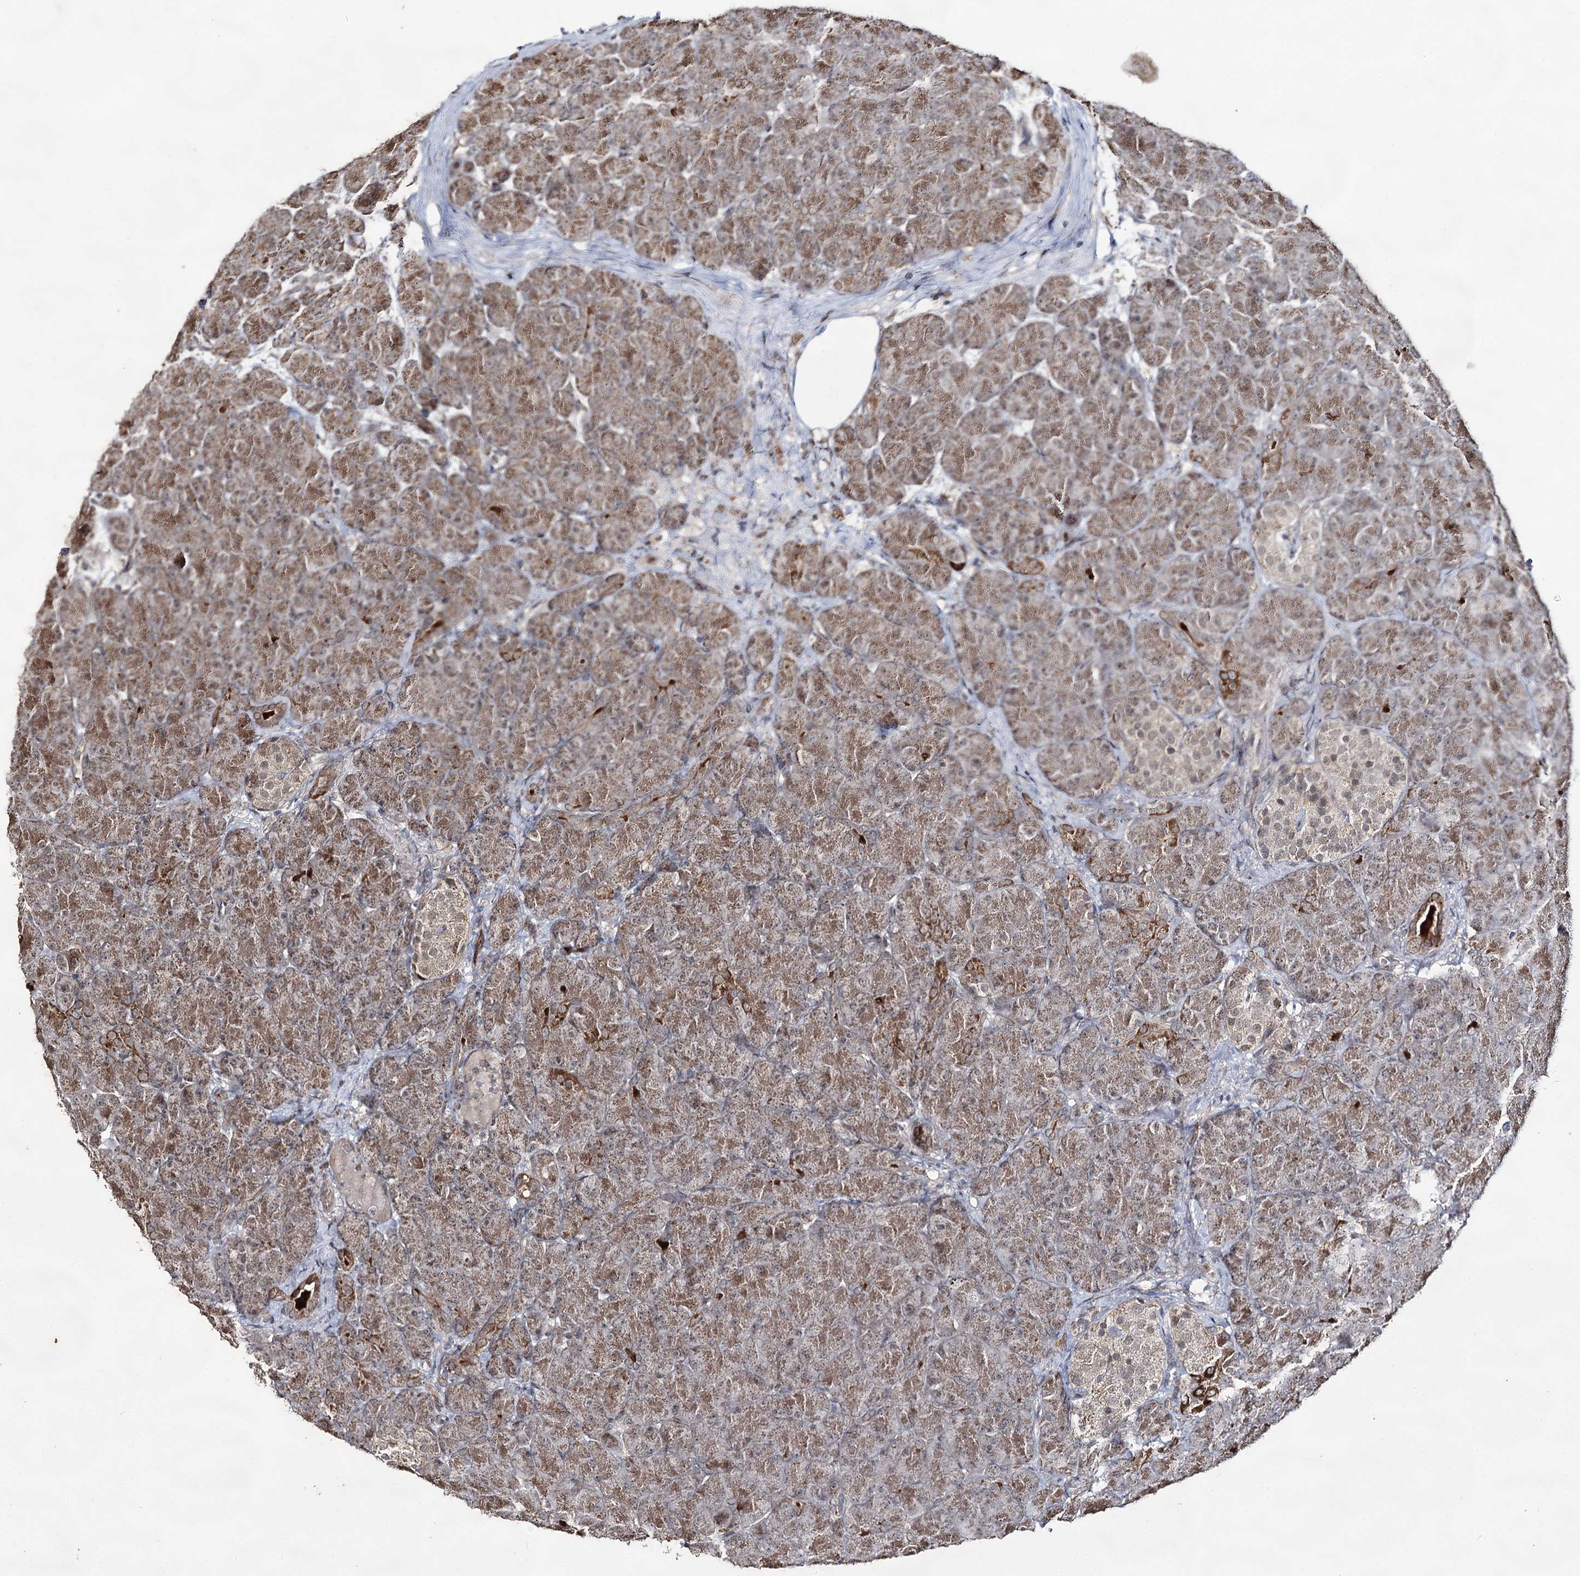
{"staining": {"intensity": "moderate", "quantity": ">75%", "location": "cytoplasmic/membranous"}, "tissue": "pancreas", "cell_type": "Exocrine glandular cells", "image_type": "normal", "snomed": [{"axis": "morphology", "description": "Normal tissue, NOS"}, {"axis": "topography", "description": "Pancreas"}], "caption": "Immunohistochemistry (DAB (3,3'-diaminobenzidine)) staining of normal pancreas exhibits moderate cytoplasmic/membranous protein positivity in about >75% of exocrine glandular cells. The staining was performed using DAB (3,3'-diaminobenzidine) to visualize the protein expression in brown, while the nuclei were stained in blue with hematoxylin (Magnification: 20x).", "gene": "ACTR6", "patient": {"sex": "male", "age": 66}}